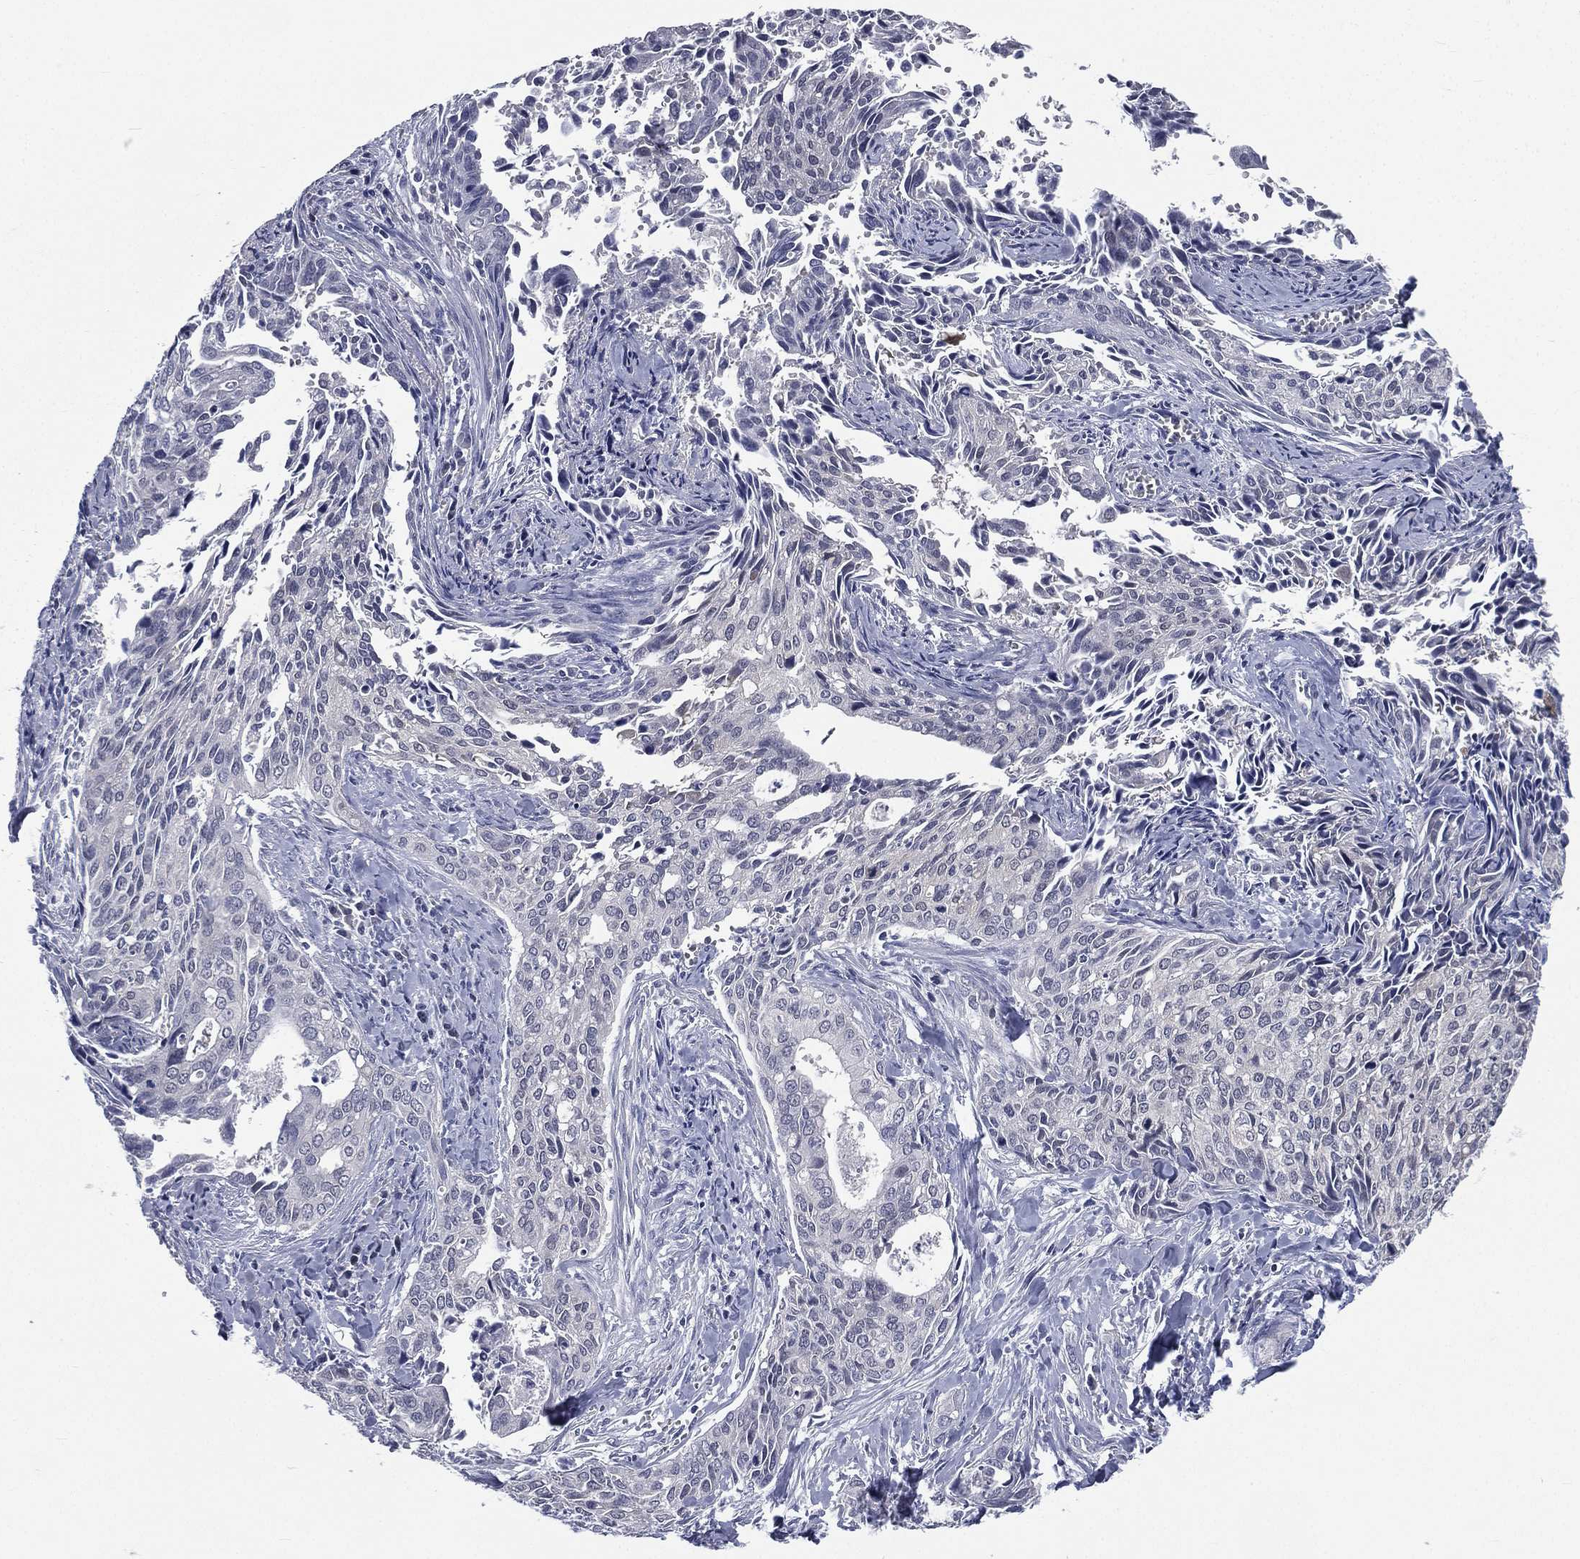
{"staining": {"intensity": "negative", "quantity": "none", "location": "none"}, "tissue": "cervical cancer", "cell_type": "Tumor cells", "image_type": "cancer", "snomed": [{"axis": "morphology", "description": "Squamous cell carcinoma, NOS"}, {"axis": "topography", "description": "Cervix"}], "caption": "The immunohistochemistry (IHC) histopathology image has no significant staining in tumor cells of cervical cancer tissue. Nuclei are stained in blue.", "gene": "IFT27", "patient": {"sex": "female", "age": 29}}